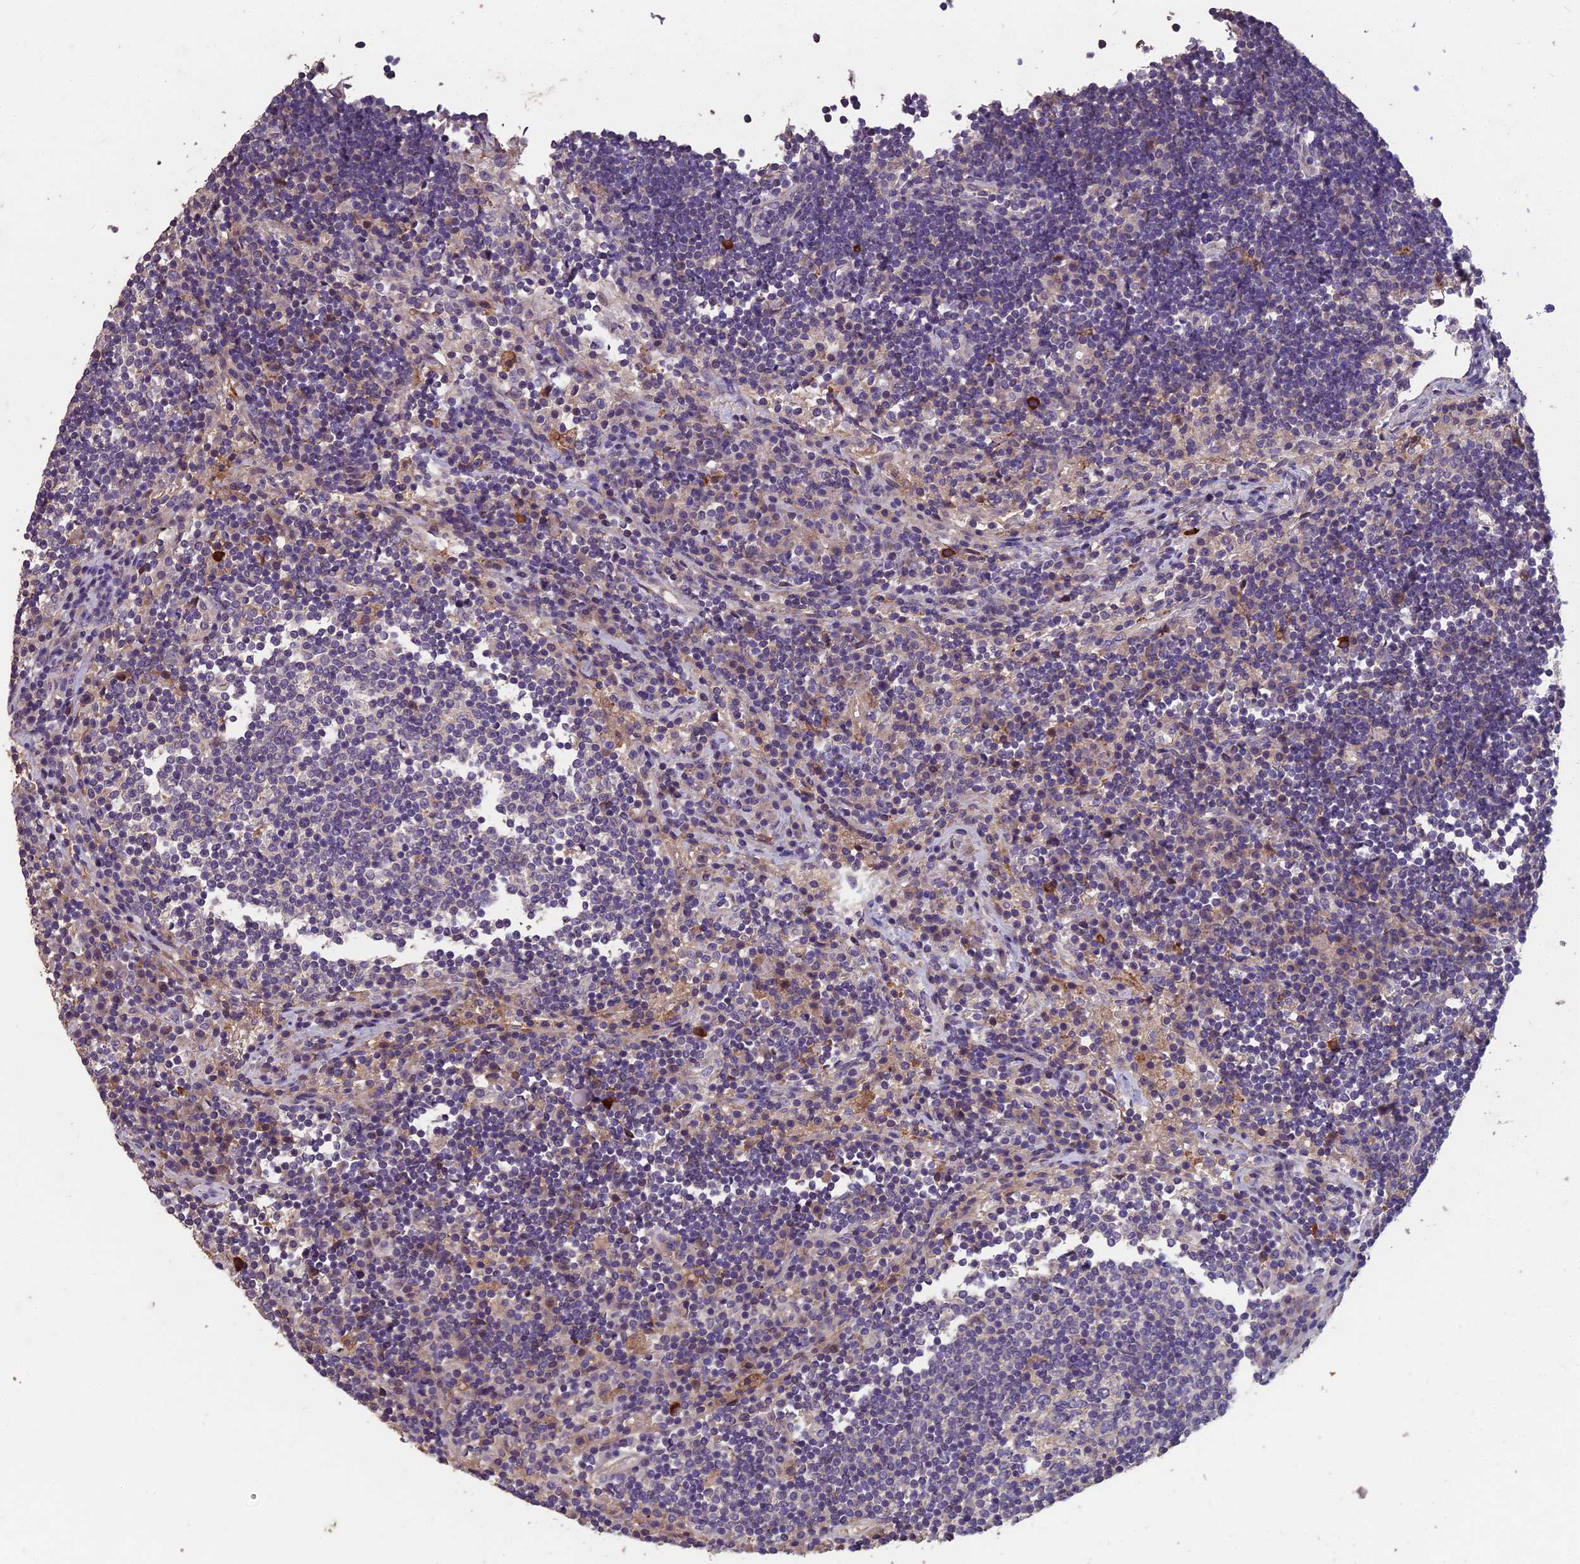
{"staining": {"intensity": "negative", "quantity": "none", "location": "none"}, "tissue": "lymph node", "cell_type": "Germinal center cells", "image_type": "normal", "snomed": [{"axis": "morphology", "description": "Normal tissue, NOS"}, {"axis": "topography", "description": "Lymph node"}], "caption": "Immunohistochemistry of normal lymph node displays no staining in germinal center cells.", "gene": "CEACAM16", "patient": {"sex": "female", "age": 53}}